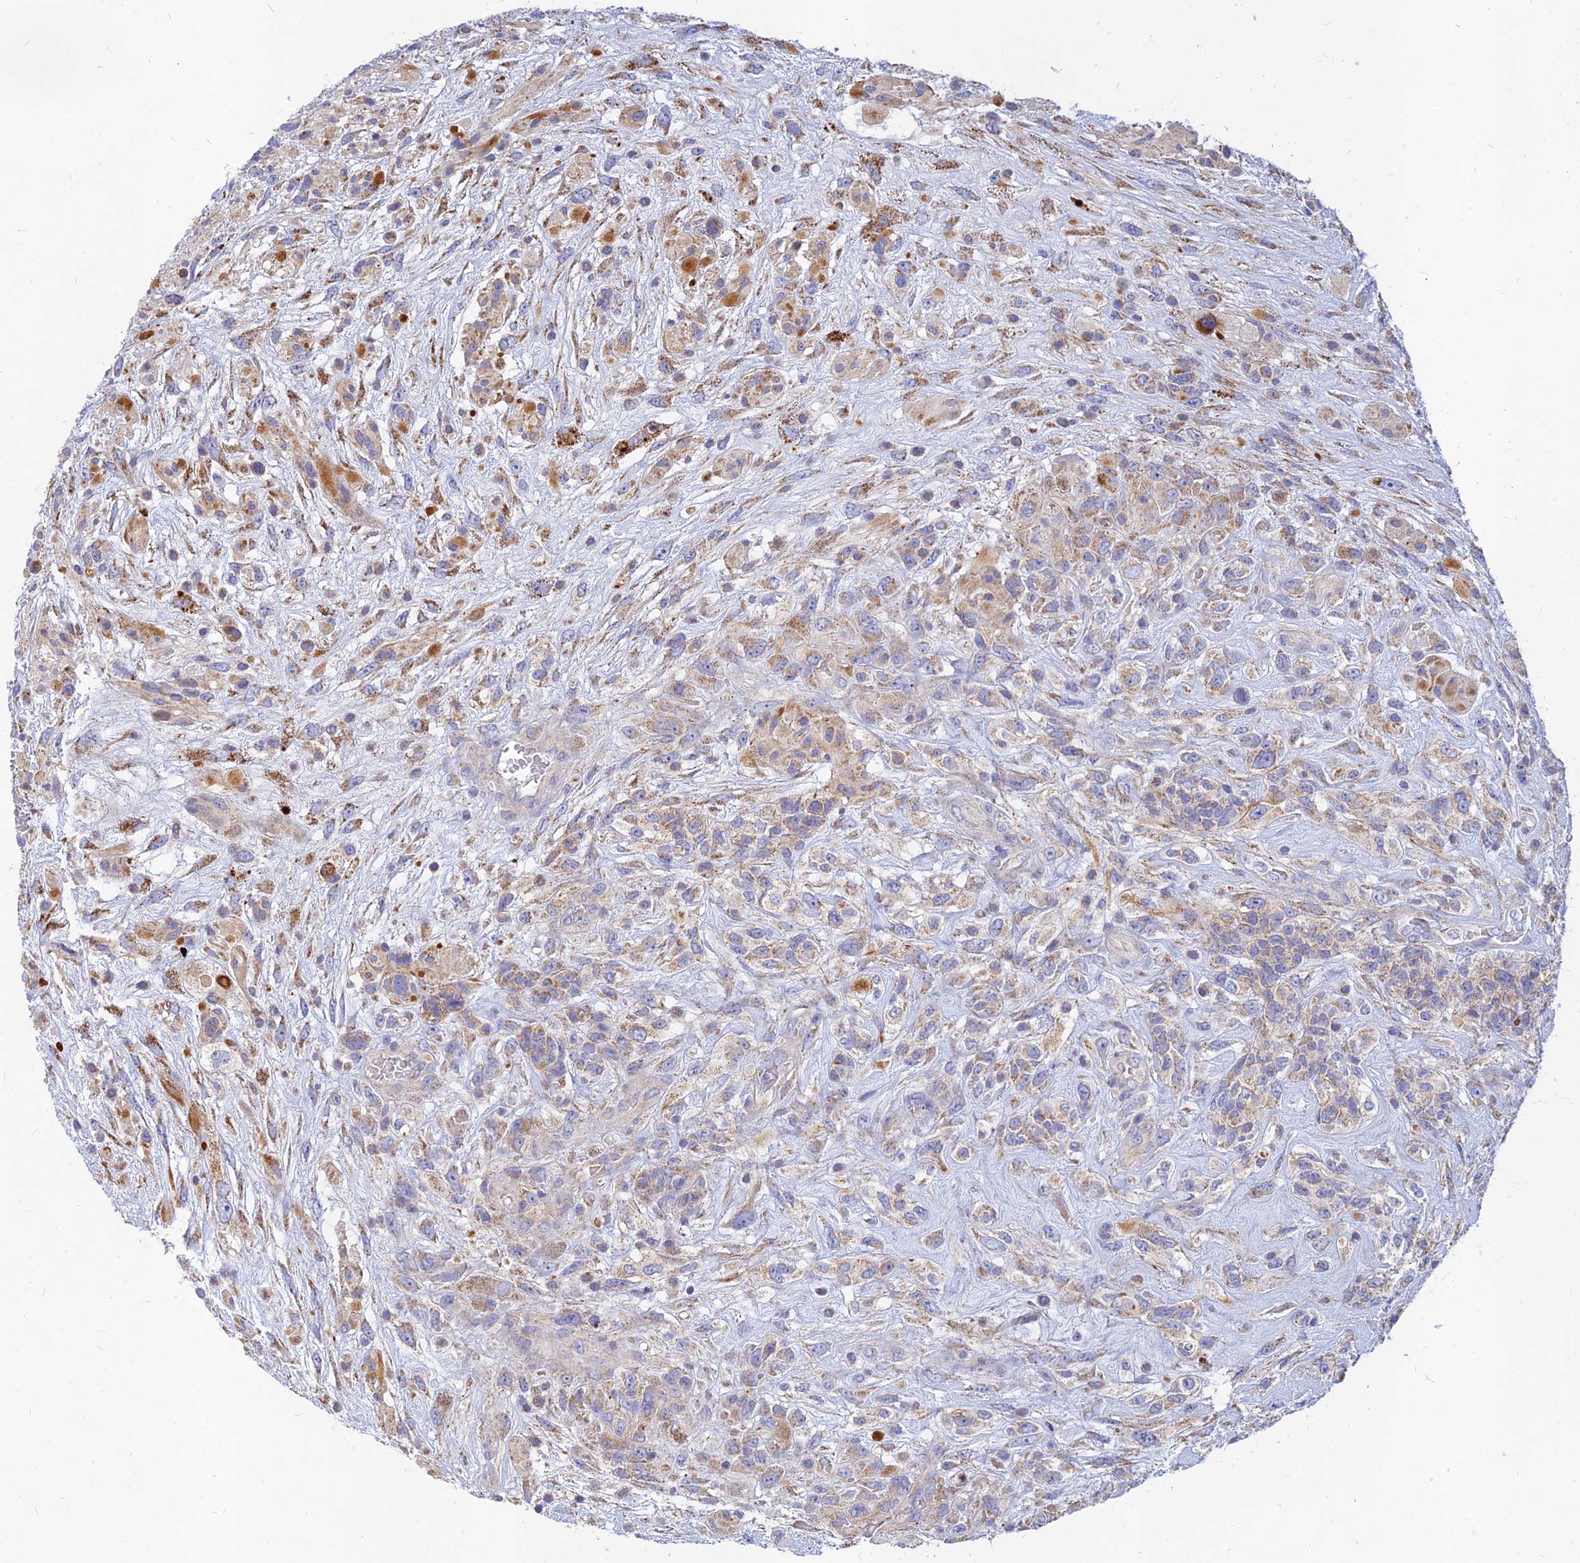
{"staining": {"intensity": "moderate", "quantity": "25%-75%", "location": "cytoplasmic/membranous"}, "tissue": "glioma", "cell_type": "Tumor cells", "image_type": "cancer", "snomed": [{"axis": "morphology", "description": "Glioma, malignant, High grade"}, {"axis": "topography", "description": "Brain"}], "caption": "A brown stain shows moderate cytoplasmic/membranous positivity of a protein in glioma tumor cells.", "gene": "CACNA1B", "patient": {"sex": "male", "age": 61}}